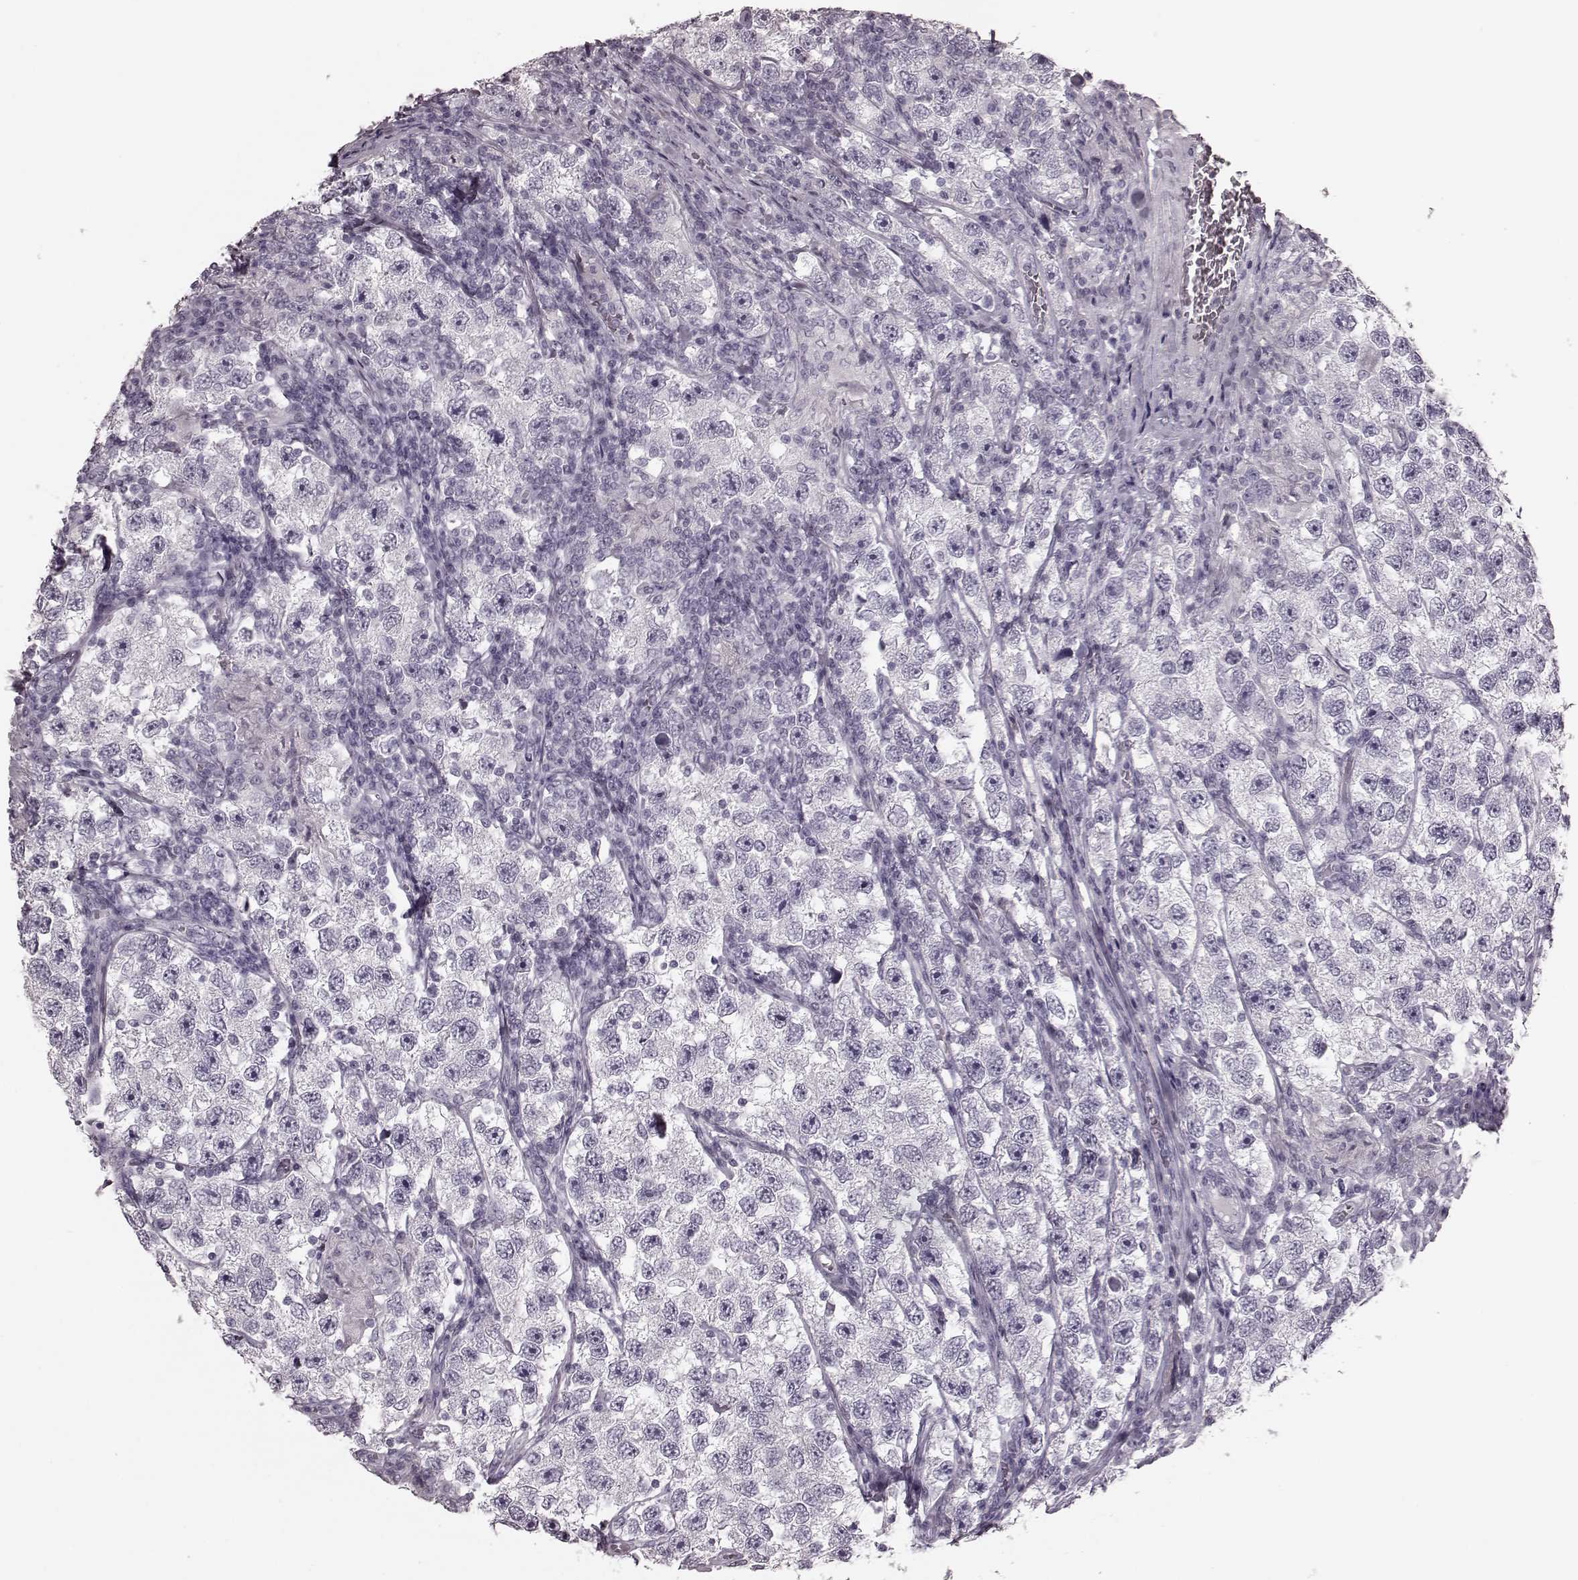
{"staining": {"intensity": "negative", "quantity": "none", "location": "none"}, "tissue": "testis cancer", "cell_type": "Tumor cells", "image_type": "cancer", "snomed": [{"axis": "morphology", "description": "Seminoma, NOS"}, {"axis": "topography", "description": "Testis"}], "caption": "Immunohistochemical staining of human testis cancer exhibits no significant expression in tumor cells.", "gene": "TRPM1", "patient": {"sex": "male", "age": 26}}